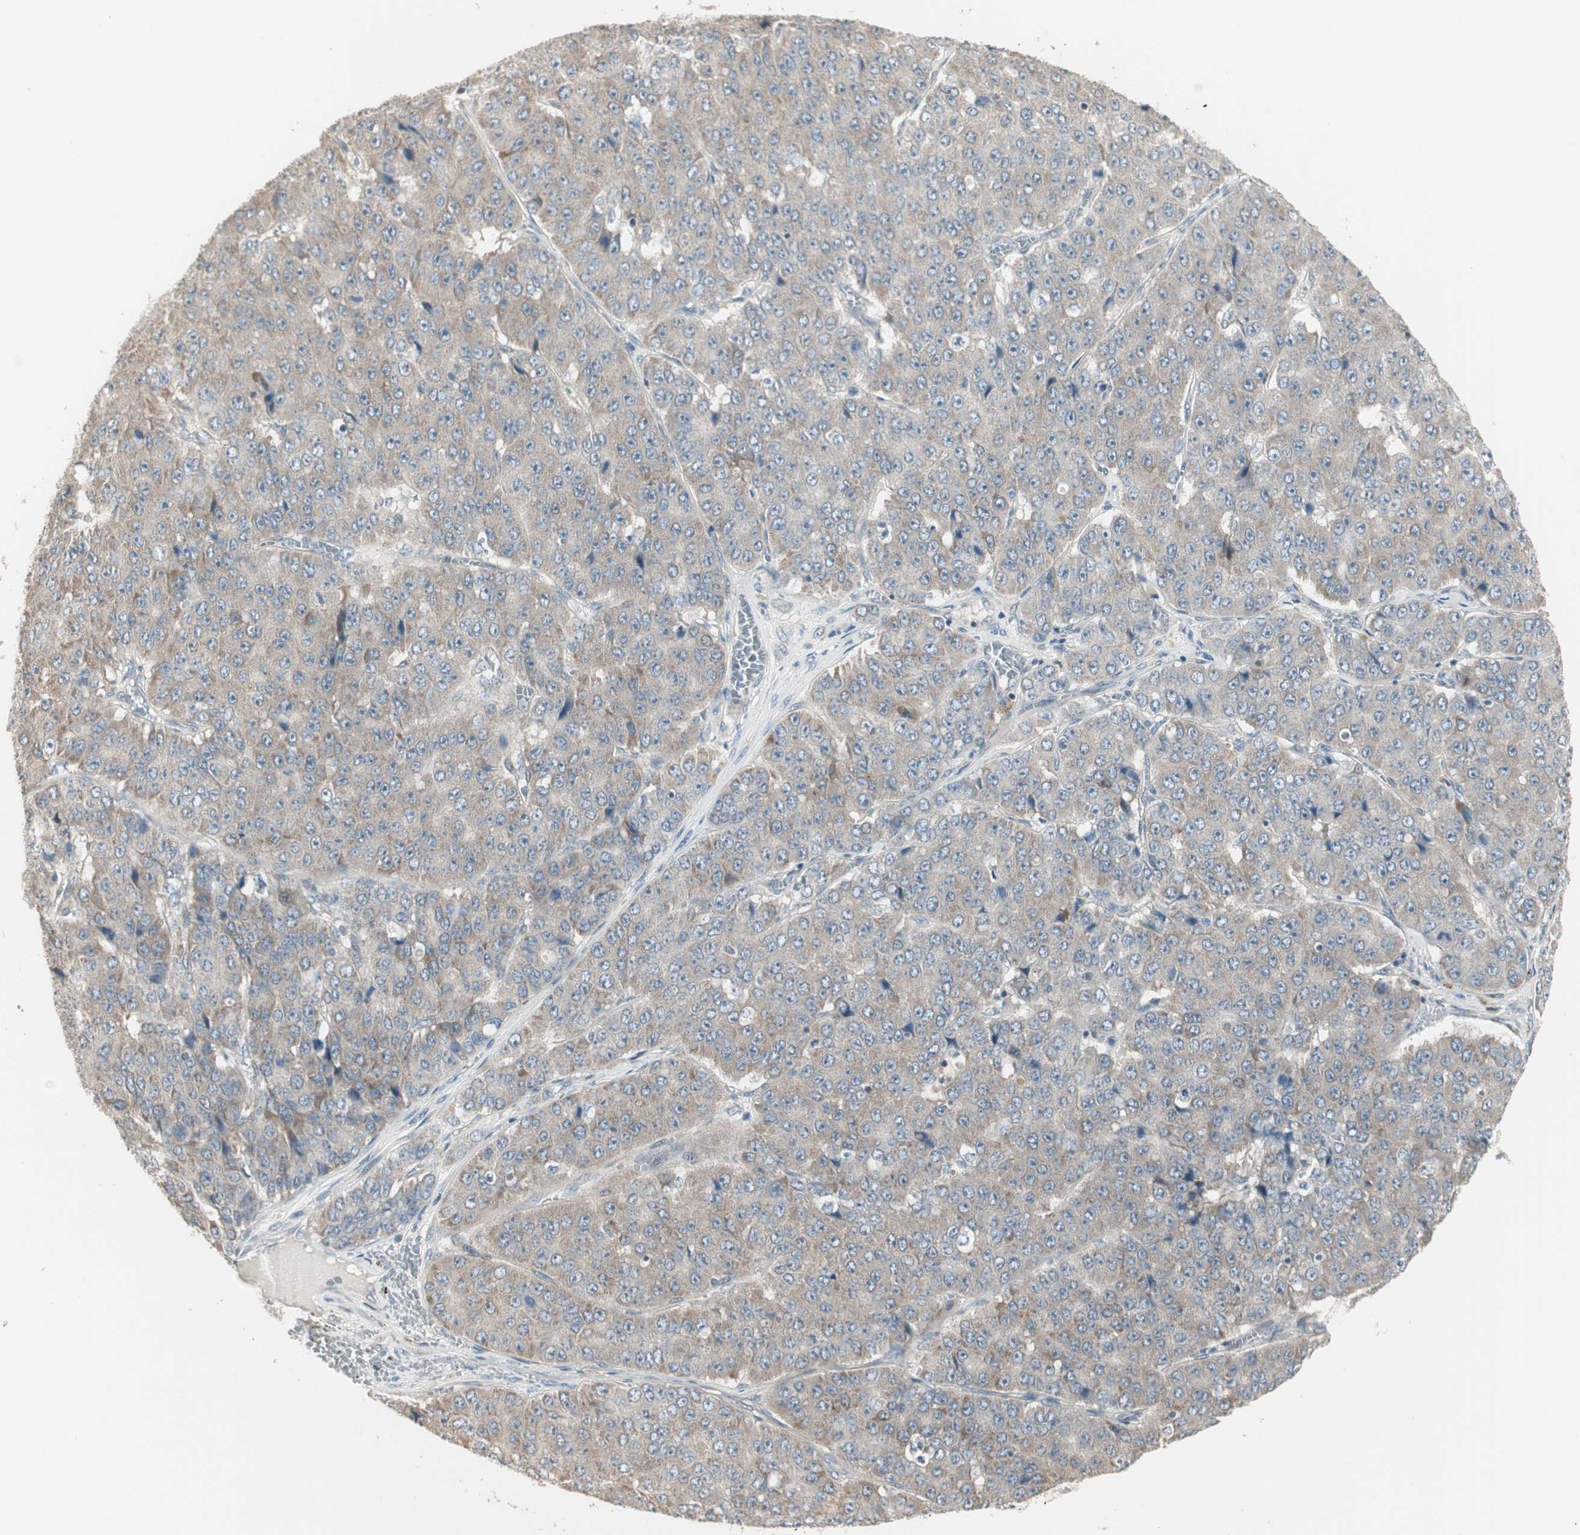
{"staining": {"intensity": "weak", "quantity": ">75%", "location": "cytoplasmic/membranous"}, "tissue": "pancreatic cancer", "cell_type": "Tumor cells", "image_type": "cancer", "snomed": [{"axis": "morphology", "description": "Adenocarcinoma, NOS"}, {"axis": "topography", "description": "Pancreas"}], "caption": "The photomicrograph demonstrates immunohistochemical staining of pancreatic cancer (adenocarcinoma). There is weak cytoplasmic/membranous positivity is present in approximately >75% of tumor cells. (brown staining indicates protein expression, while blue staining denotes nuclei).", "gene": "PDZK1", "patient": {"sex": "male", "age": 50}}